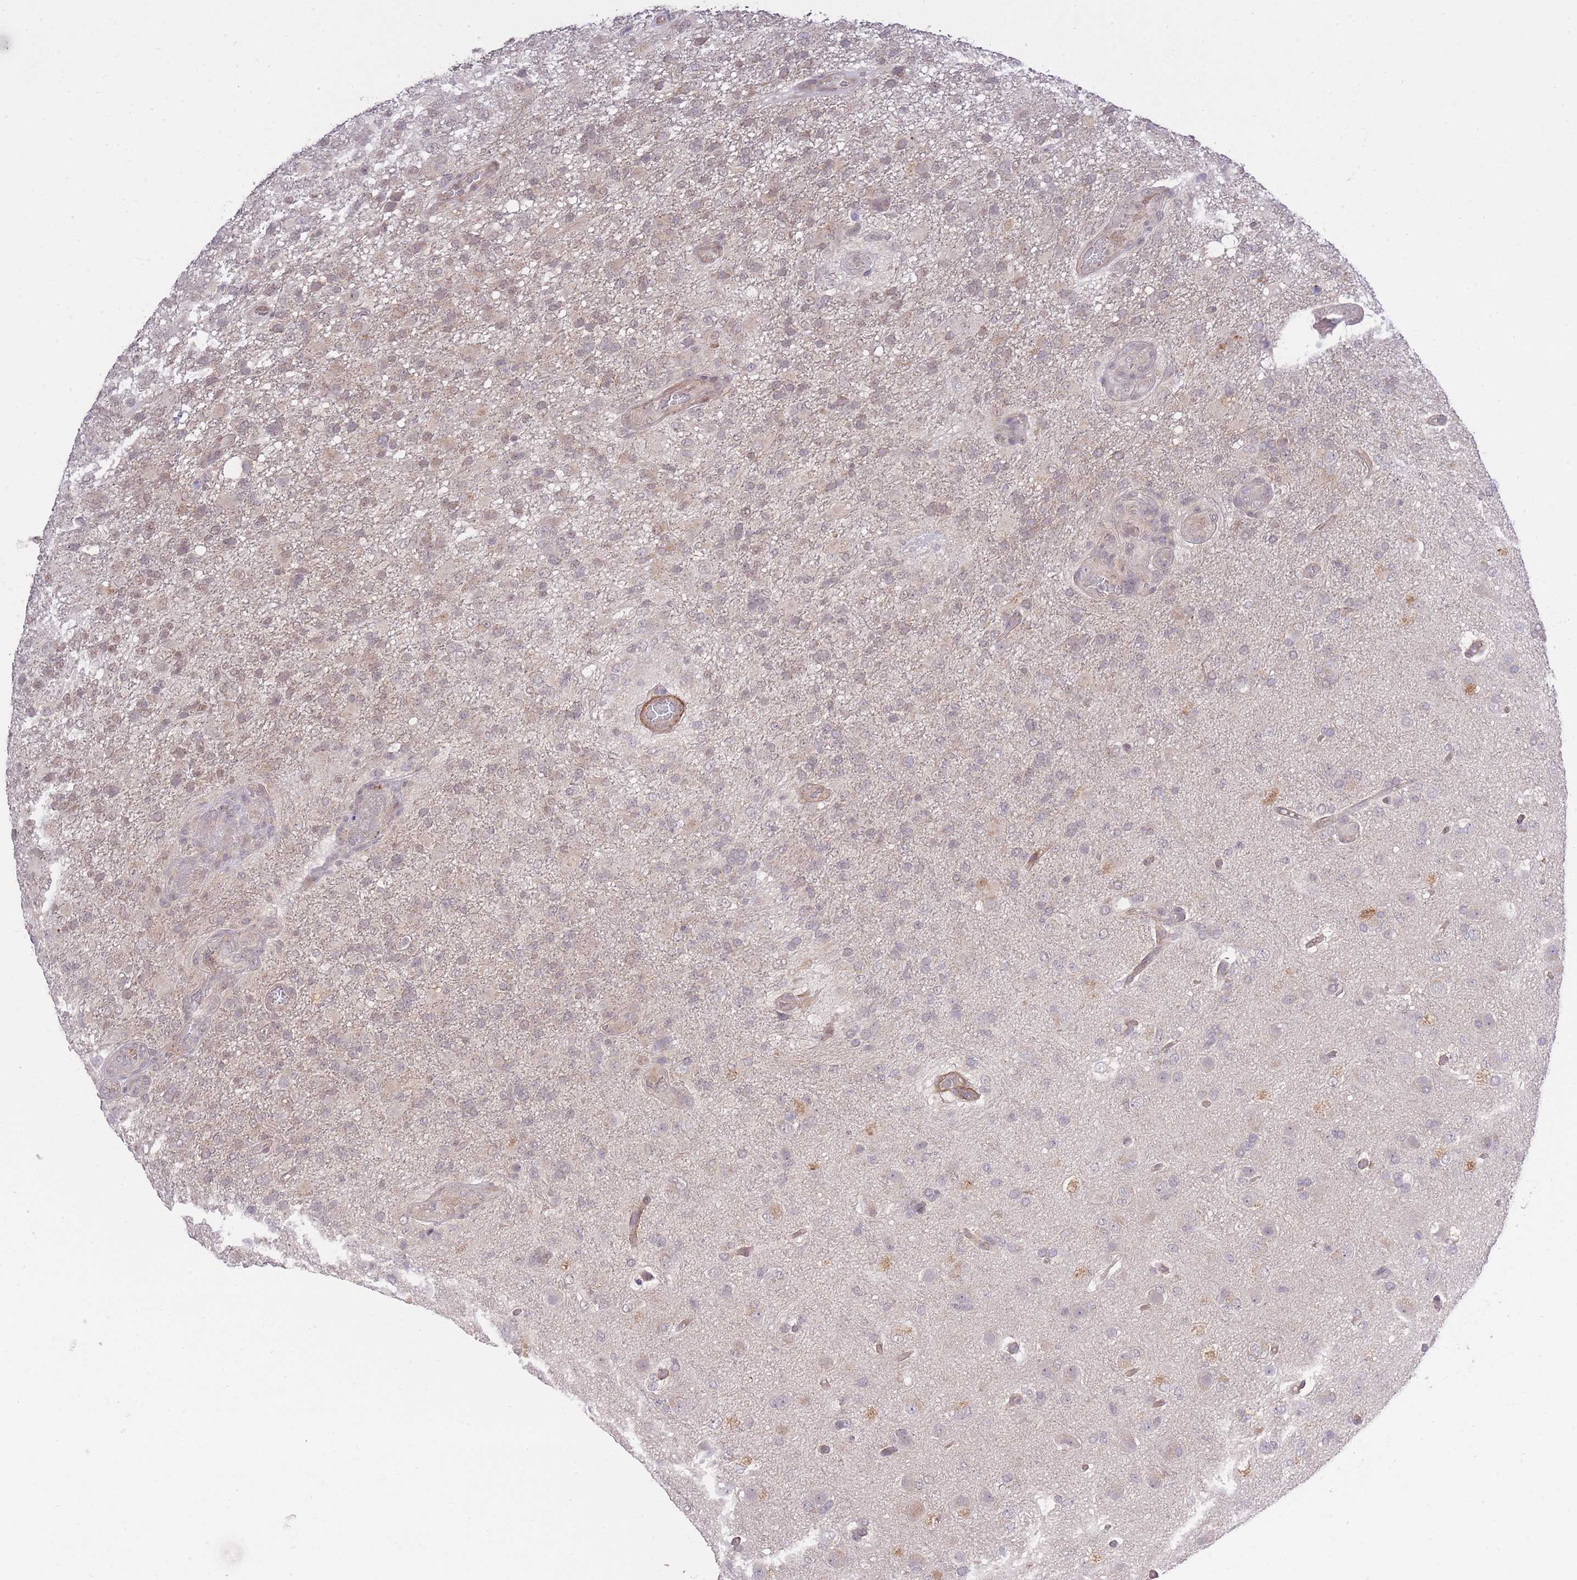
{"staining": {"intensity": "weak", "quantity": "<25%", "location": "nuclear"}, "tissue": "glioma", "cell_type": "Tumor cells", "image_type": "cancer", "snomed": [{"axis": "morphology", "description": "Glioma, malignant, High grade"}, {"axis": "topography", "description": "Brain"}], "caption": "Protein analysis of glioma demonstrates no significant expression in tumor cells.", "gene": "ELOA2", "patient": {"sex": "female", "age": 74}}